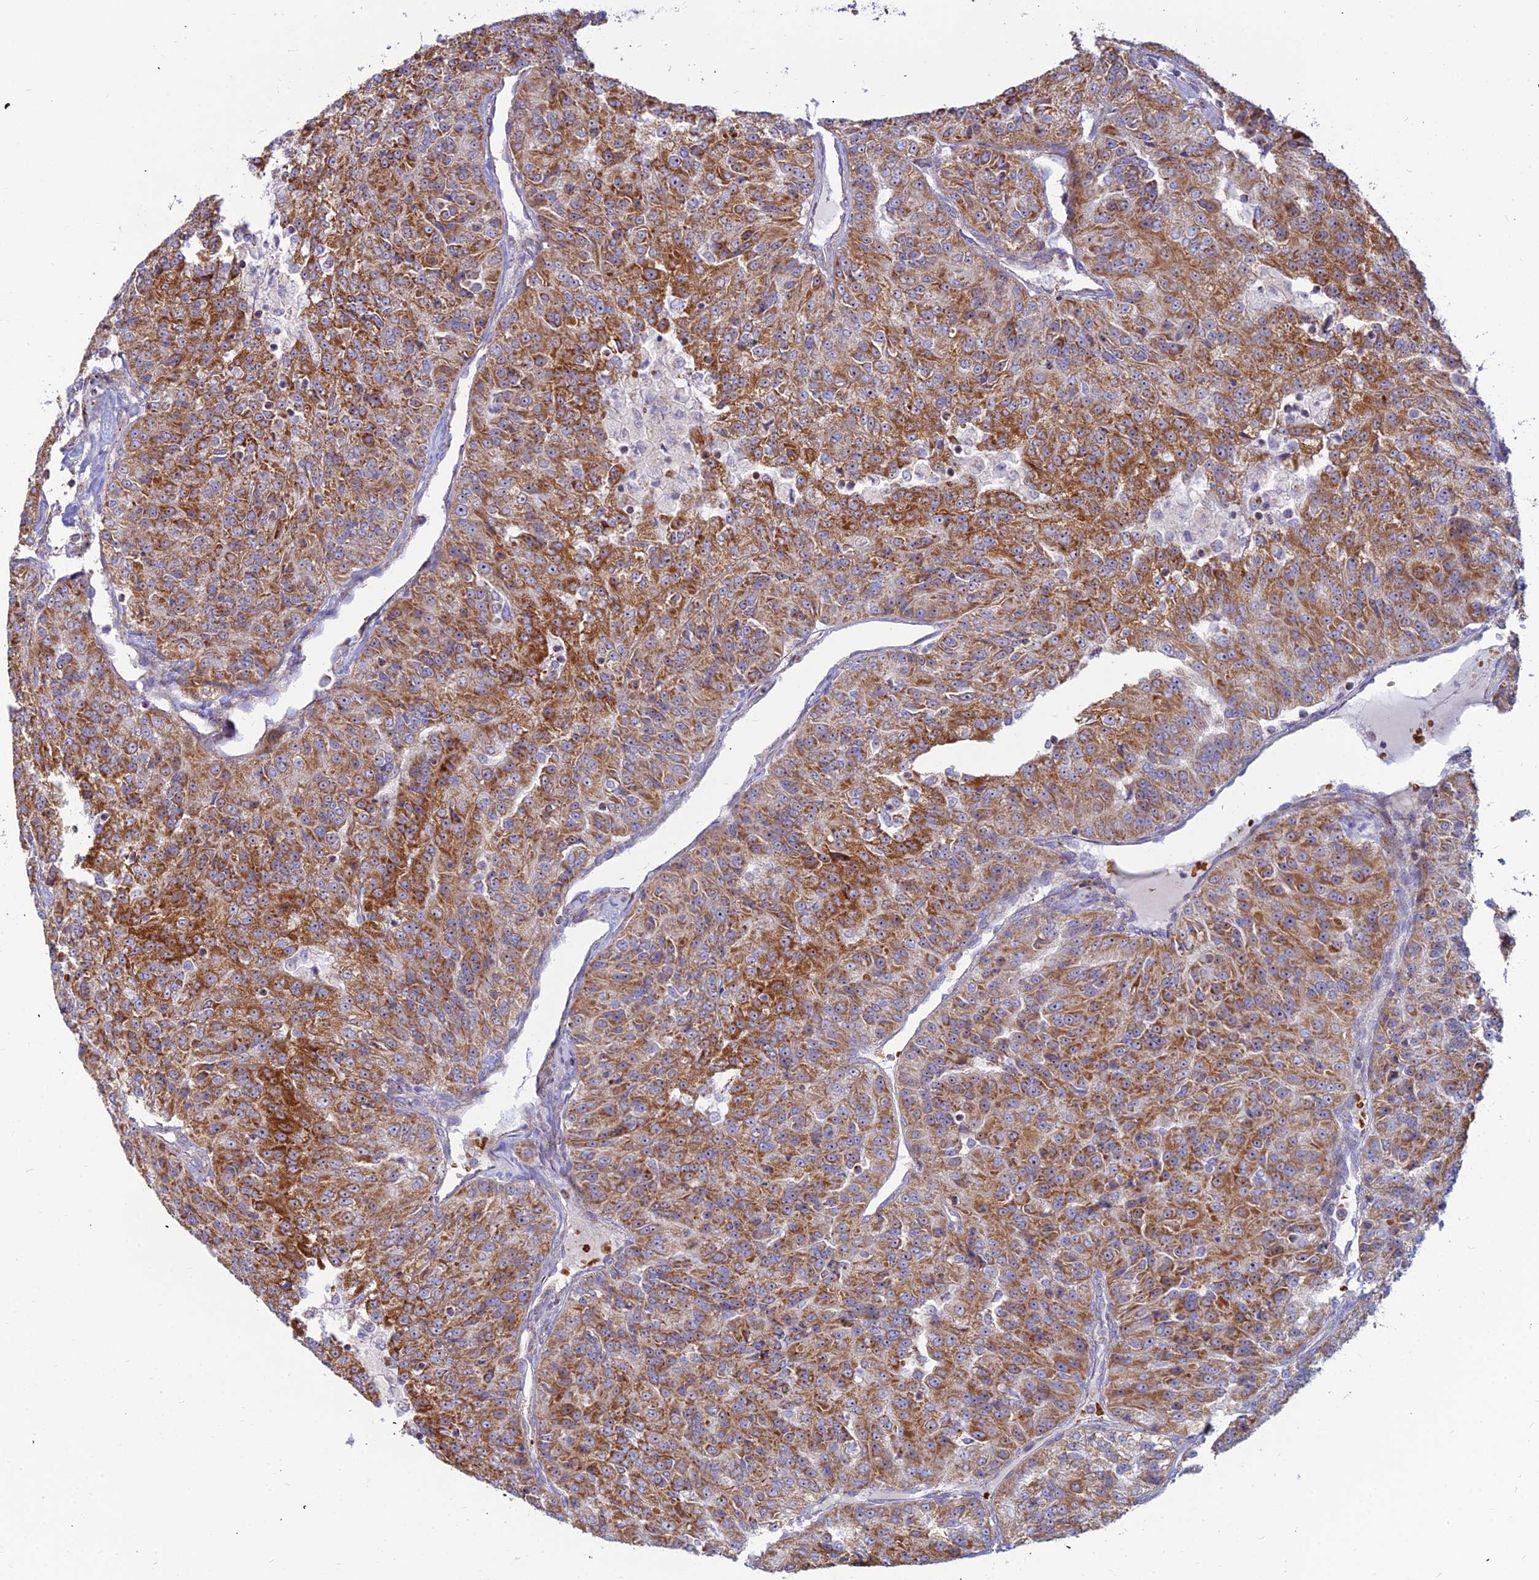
{"staining": {"intensity": "strong", "quantity": ">75%", "location": "cytoplasmic/membranous"}, "tissue": "renal cancer", "cell_type": "Tumor cells", "image_type": "cancer", "snomed": [{"axis": "morphology", "description": "Adenocarcinoma, NOS"}, {"axis": "topography", "description": "Kidney"}], "caption": "Renal cancer stained for a protein displays strong cytoplasmic/membranous positivity in tumor cells. (Stains: DAB in brown, nuclei in blue, Microscopy: brightfield microscopy at high magnification).", "gene": "SLC35F4", "patient": {"sex": "female", "age": 63}}